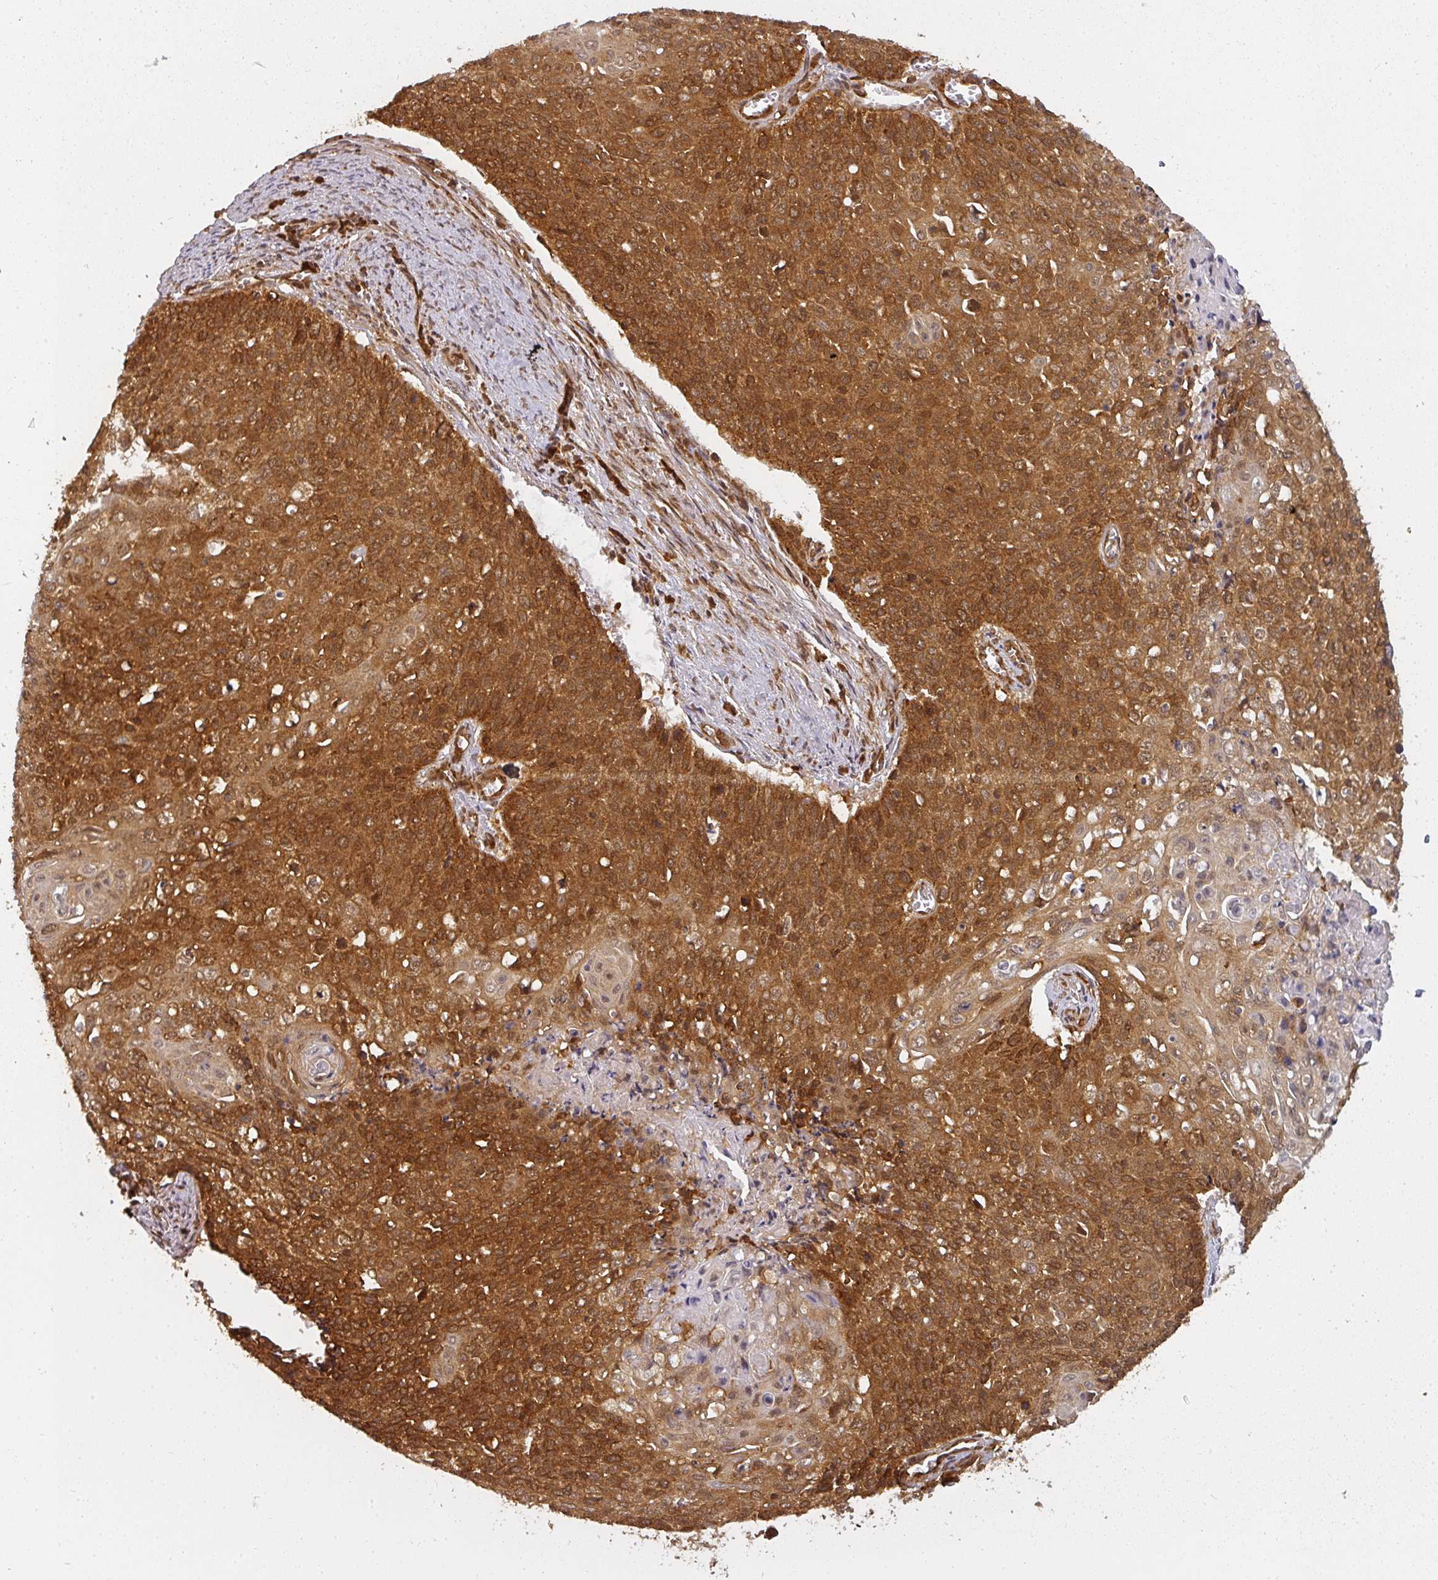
{"staining": {"intensity": "strong", "quantity": ">75%", "location": "cytoplasmic/membranous"}, "tissue": "cervical cancer", "cell_type": "Tumor cells", "image_type": "cancer", "snomed": [{"axis": "morphology", "description": "Squamous cell carcinoma, NOS"}, {"axis": "topography", "description": "Cervix"}], "caption": "The histopathology image exhibits staining of cervical squamous cell carcinoma, revealing strong cytoplasmic/membranous protein staining (brown color) within tumor cells. (DAB IHC with brightfield microscopy, high magnification).", "gene": "PPP6R3", "patient": {"sex": "female", "age": 39}}